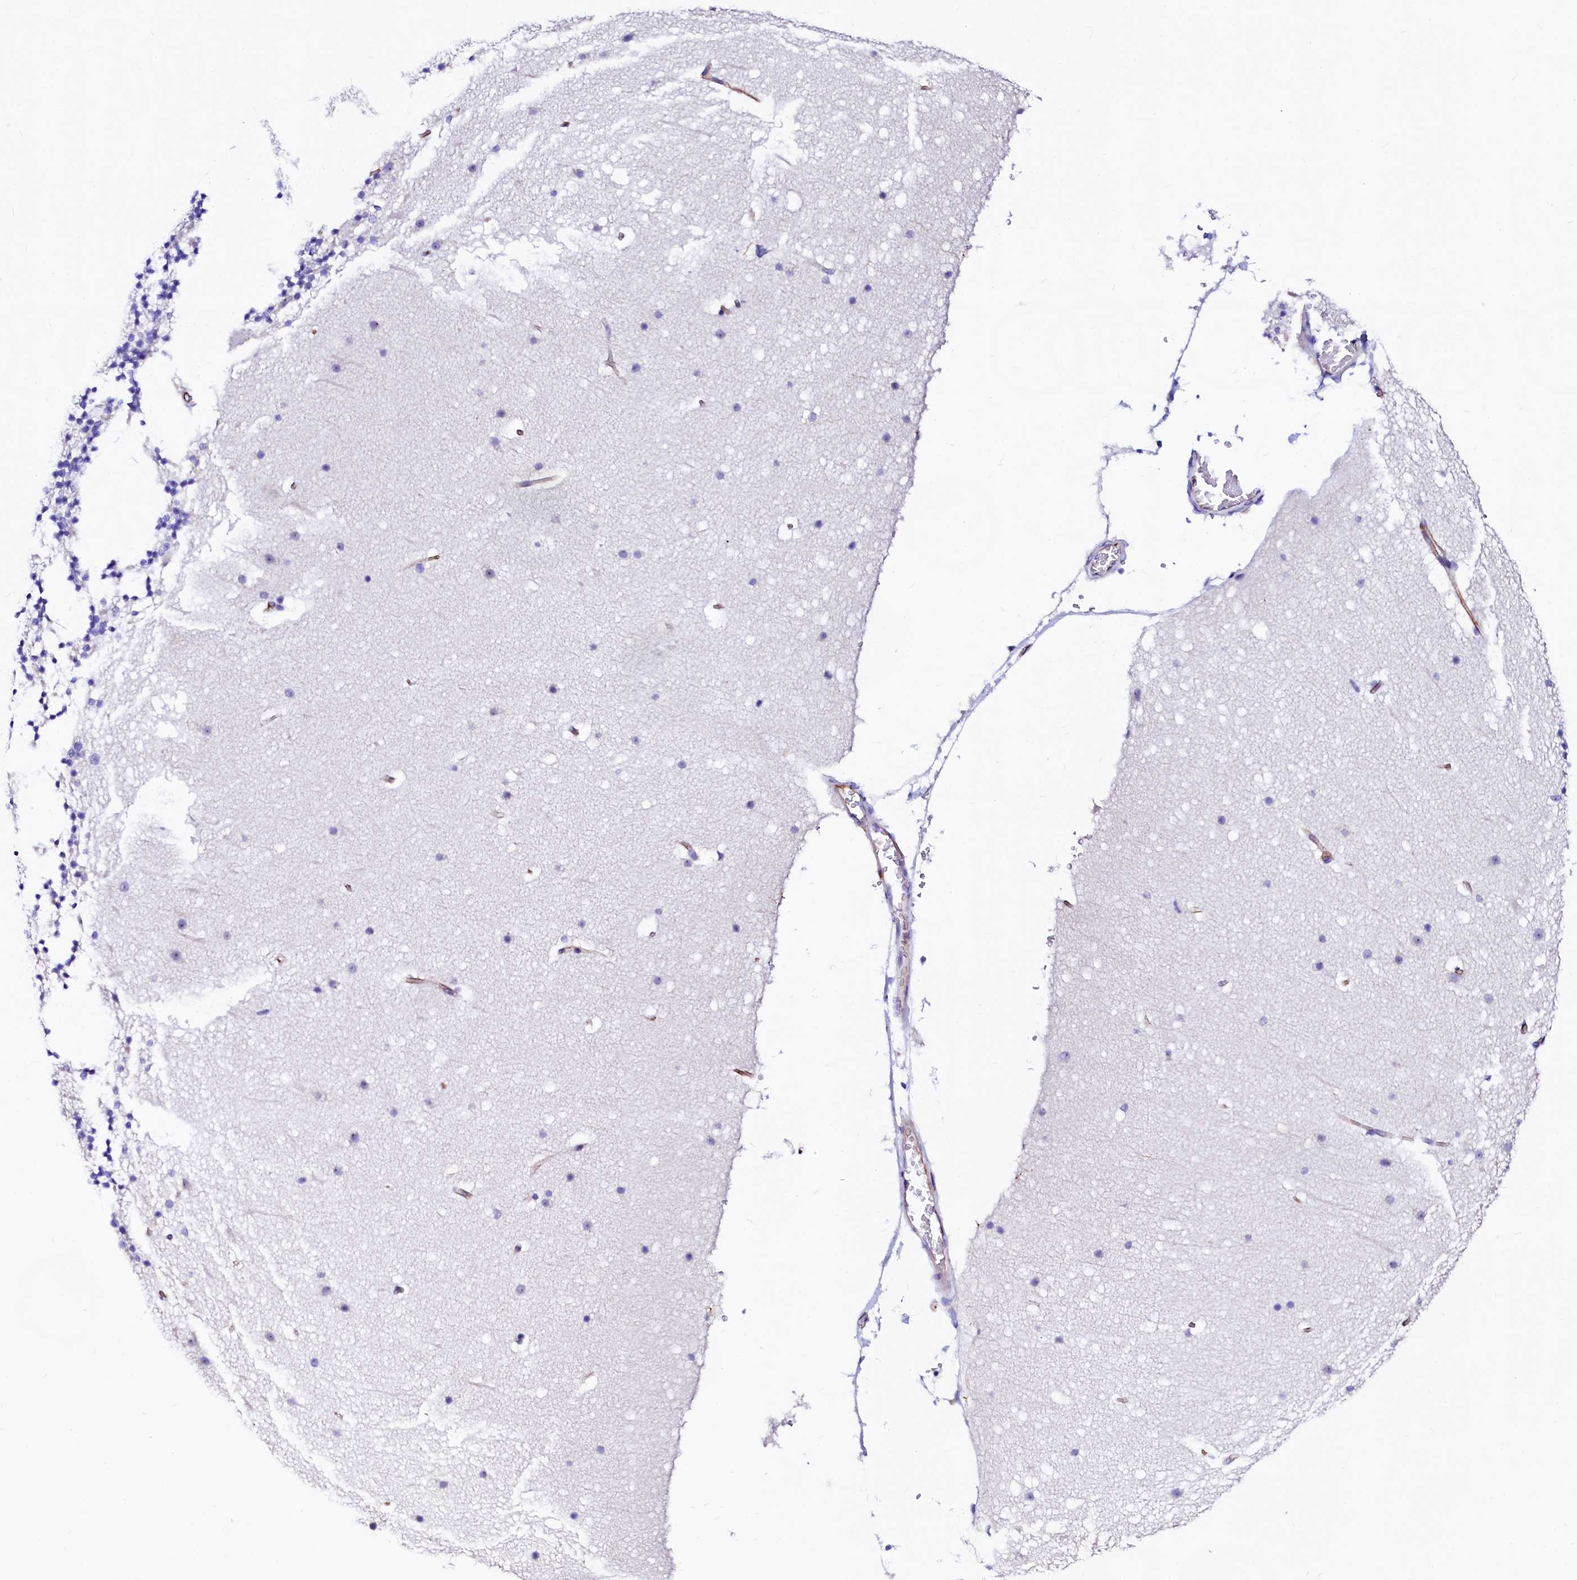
{"staining": {"intensity": "negative", "quantity": "none", "location": "none"}, "tissue": "cerebellum", "cell_type": "Cells in granular layer", "image_type": "normal", "snomed": [{"axis": "morphology", "description": "Normal tissue, NOS"}, {"axis": "topography", "description": "Cerebellum"}], "caption": "Cells in granular layer show no significant staining in benign cerebellum. The staining was performed using DAB to visualize the protein expression in brown, while the nuclei were stained in blue with hematoxylin (Magnification: 20x).", "gene": "SFR1", "patient": {"sex": "male", "age": 57}}